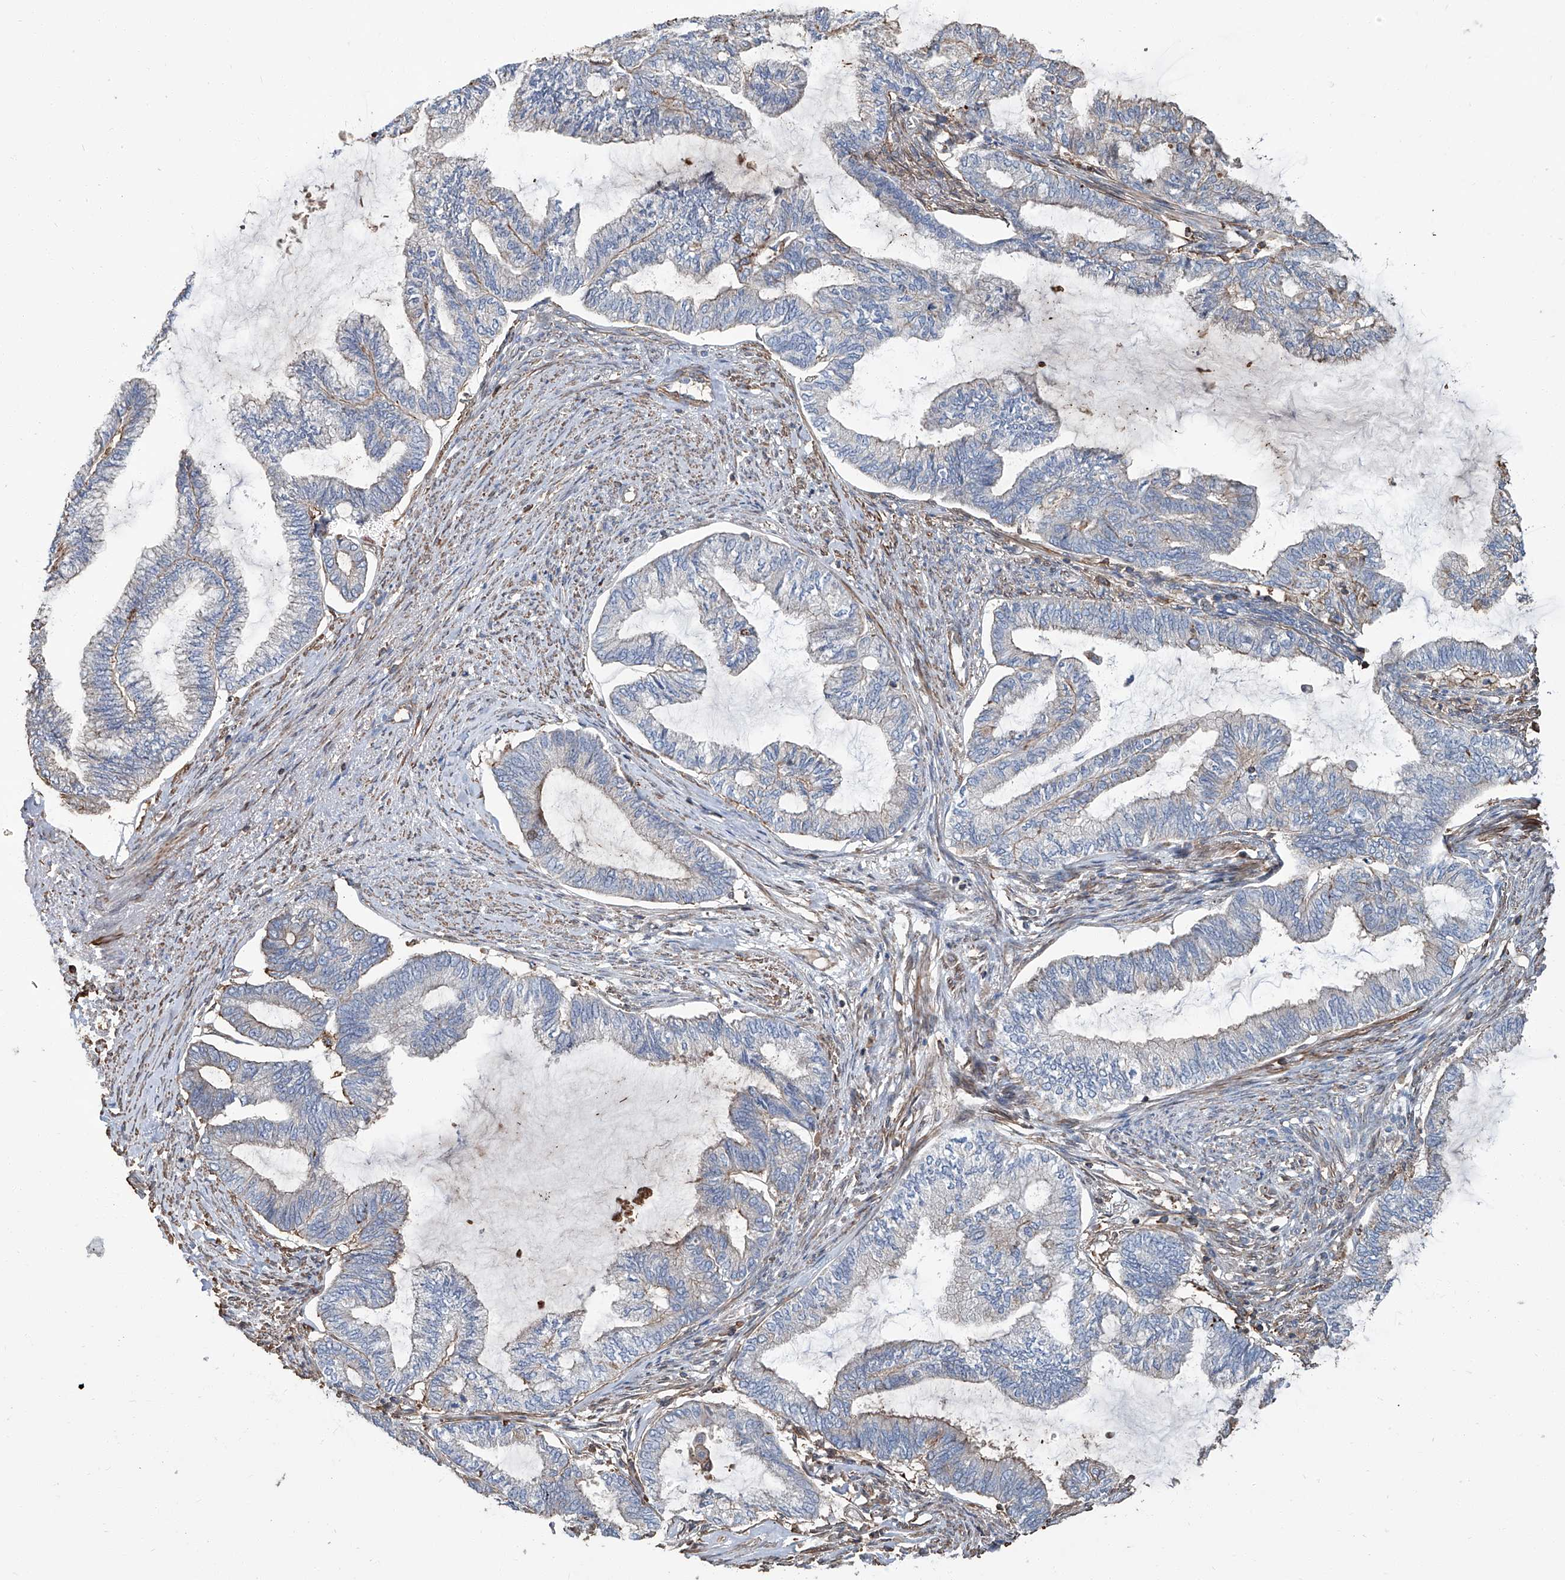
{"staining": {"intensity": "negative", "quantity": "none", "location": "none"}, "tissue": "endometrial cancer", "cell_type": "Tumor cells", "image_type": "cancer", "snomed": [{"axis": "morphology", "description": "Adenocarcinoma, NOS"}, {"axis": "topography", "description": "Endometrium"}], "caption": "There is no significant positivity in tumor cells of adenocarcinoma (endometrial).", "gene": "PIEZO2", "patient": {"sex": "female", "age": 86}}